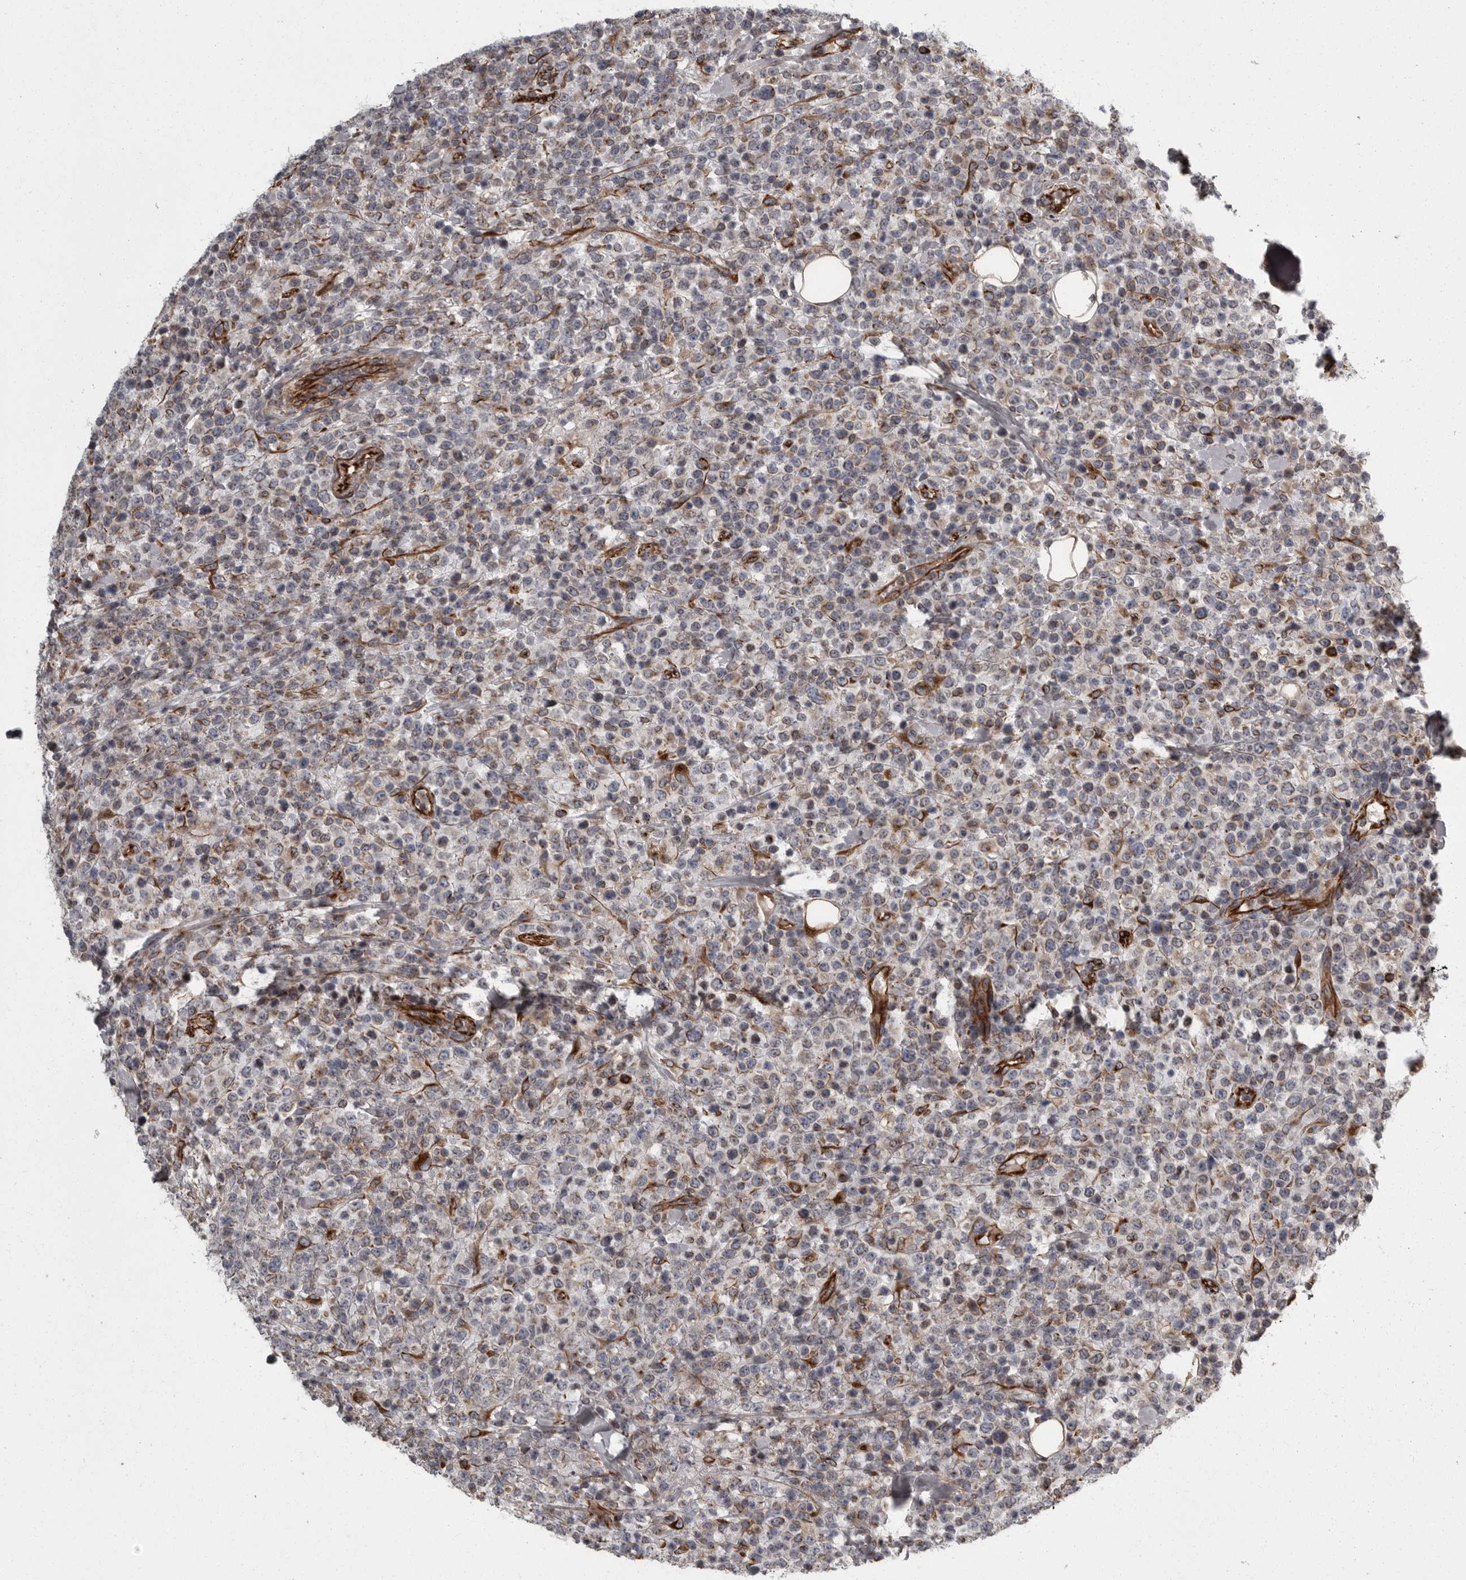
{"staining": {"intensity": "moderate", "quantity": "<25%", "location": "cytoplasmic/membranous"}, "tissue": "lymphoma", "cell_type": "Tumor cells", "image_type": "cancer", "snomed": [{"axis": "morphology", "description": "Malignant lymphoma, non-Hodgkin's type, High grade"}, {"axis": "topography", "description": "Colon"}], "caption": "Lymphoma was stained to show a protein in brown. There is low levels of moderate cytoplasmic/membranous staining in approximately <25% of tumor cells. (IHC, brightfield microscopy, high magnification).", "gene": "FAAP100", "patient": {"sex": "female", "age": 53}}